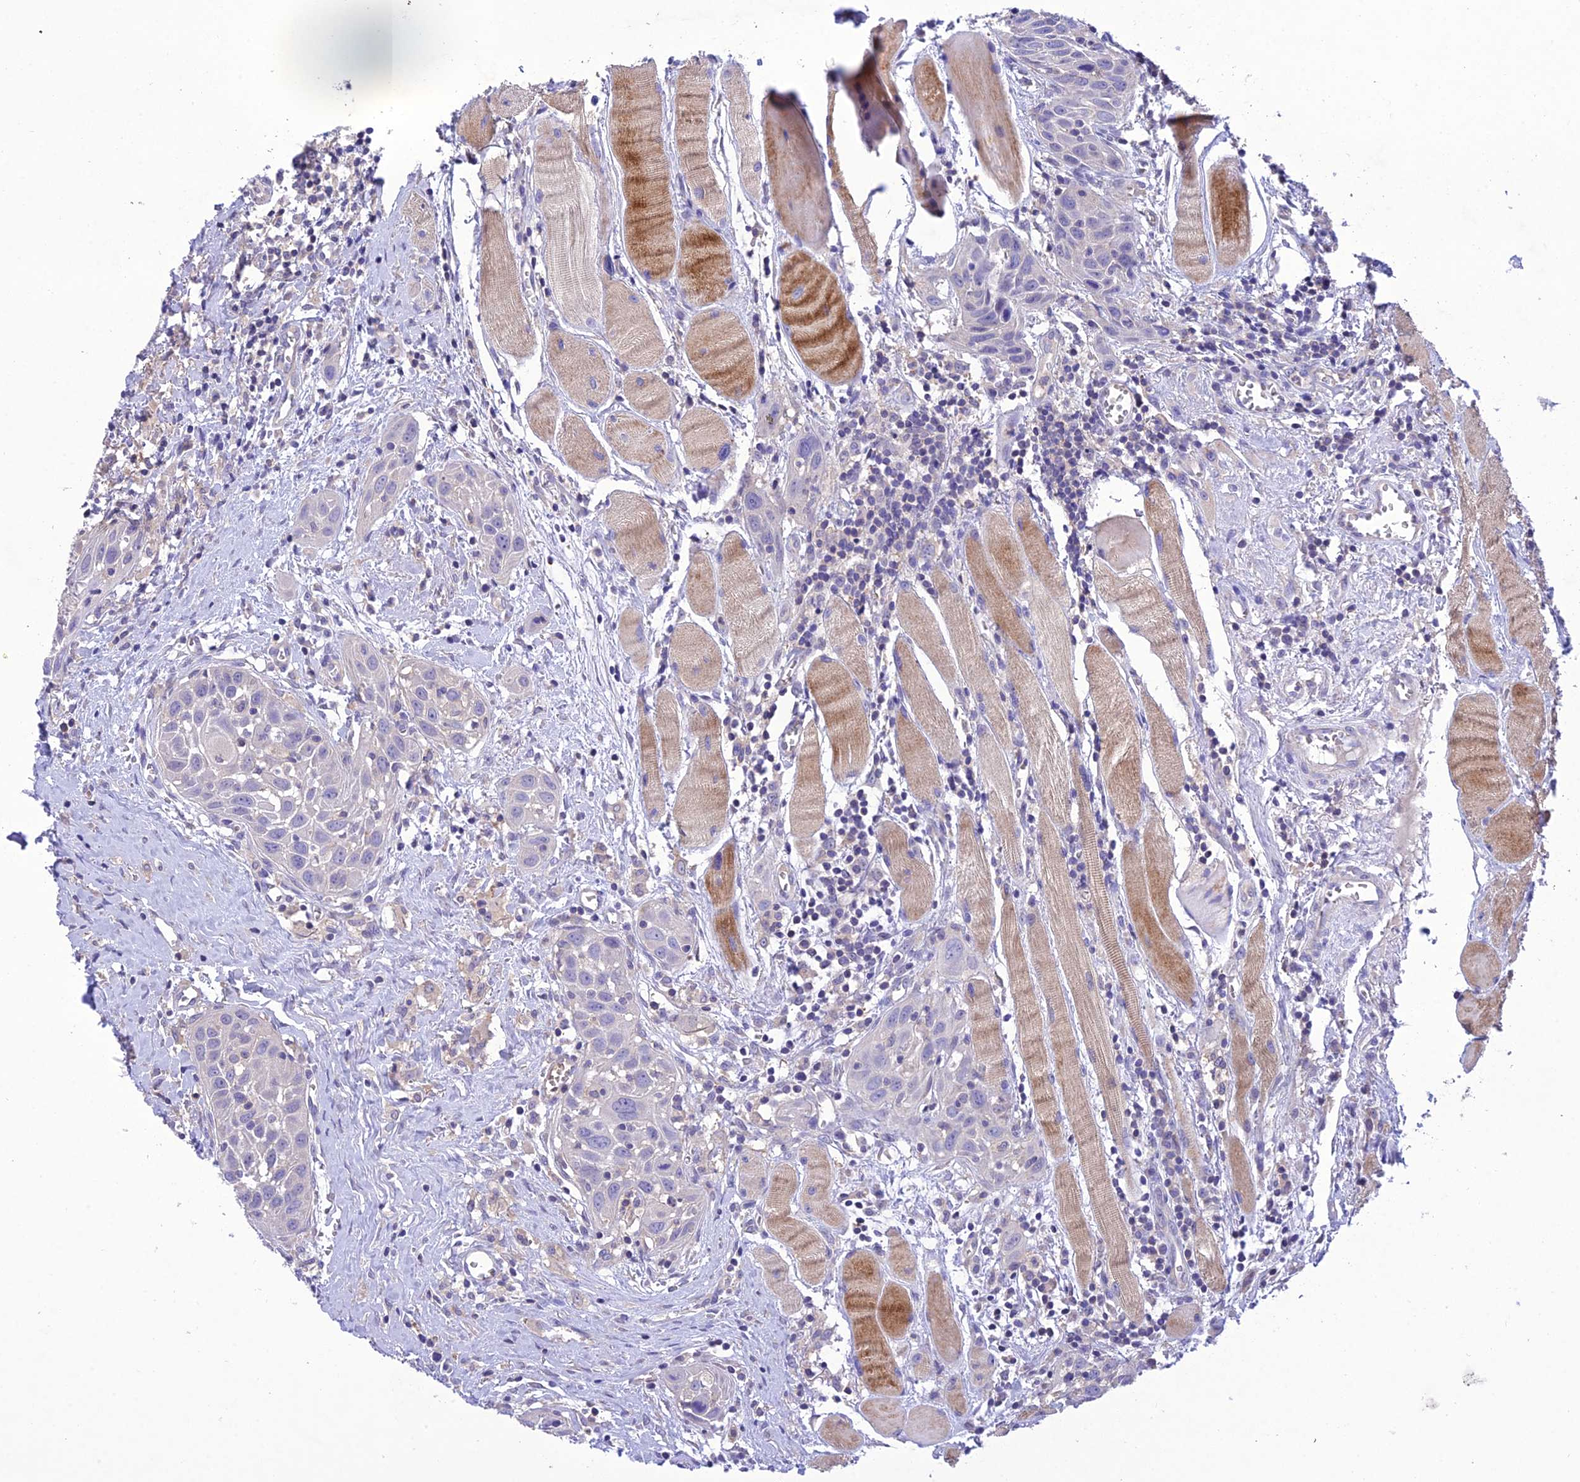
{"staining": {"intensity": "negative", "quantity": "none", "location": "none"}, "tissue": "head and neck cancer", "cell_type": "Tumor cells", "image_type": "cancer", "snomed": [{"axis": "morphology", "description": "Squamous cell carcinoma, NOS"}, {"axis": "topography", "description": "Oral tissue"}, {"axis": "topography", "description": "Head-Neck"}], "caption": "This is an IHC photomicrograph of human head and neck squamous cell carcinoma. There is no expression in tumor cells.", "gene": "SNX24", "patient": {"sex": "female", "age": 50}}